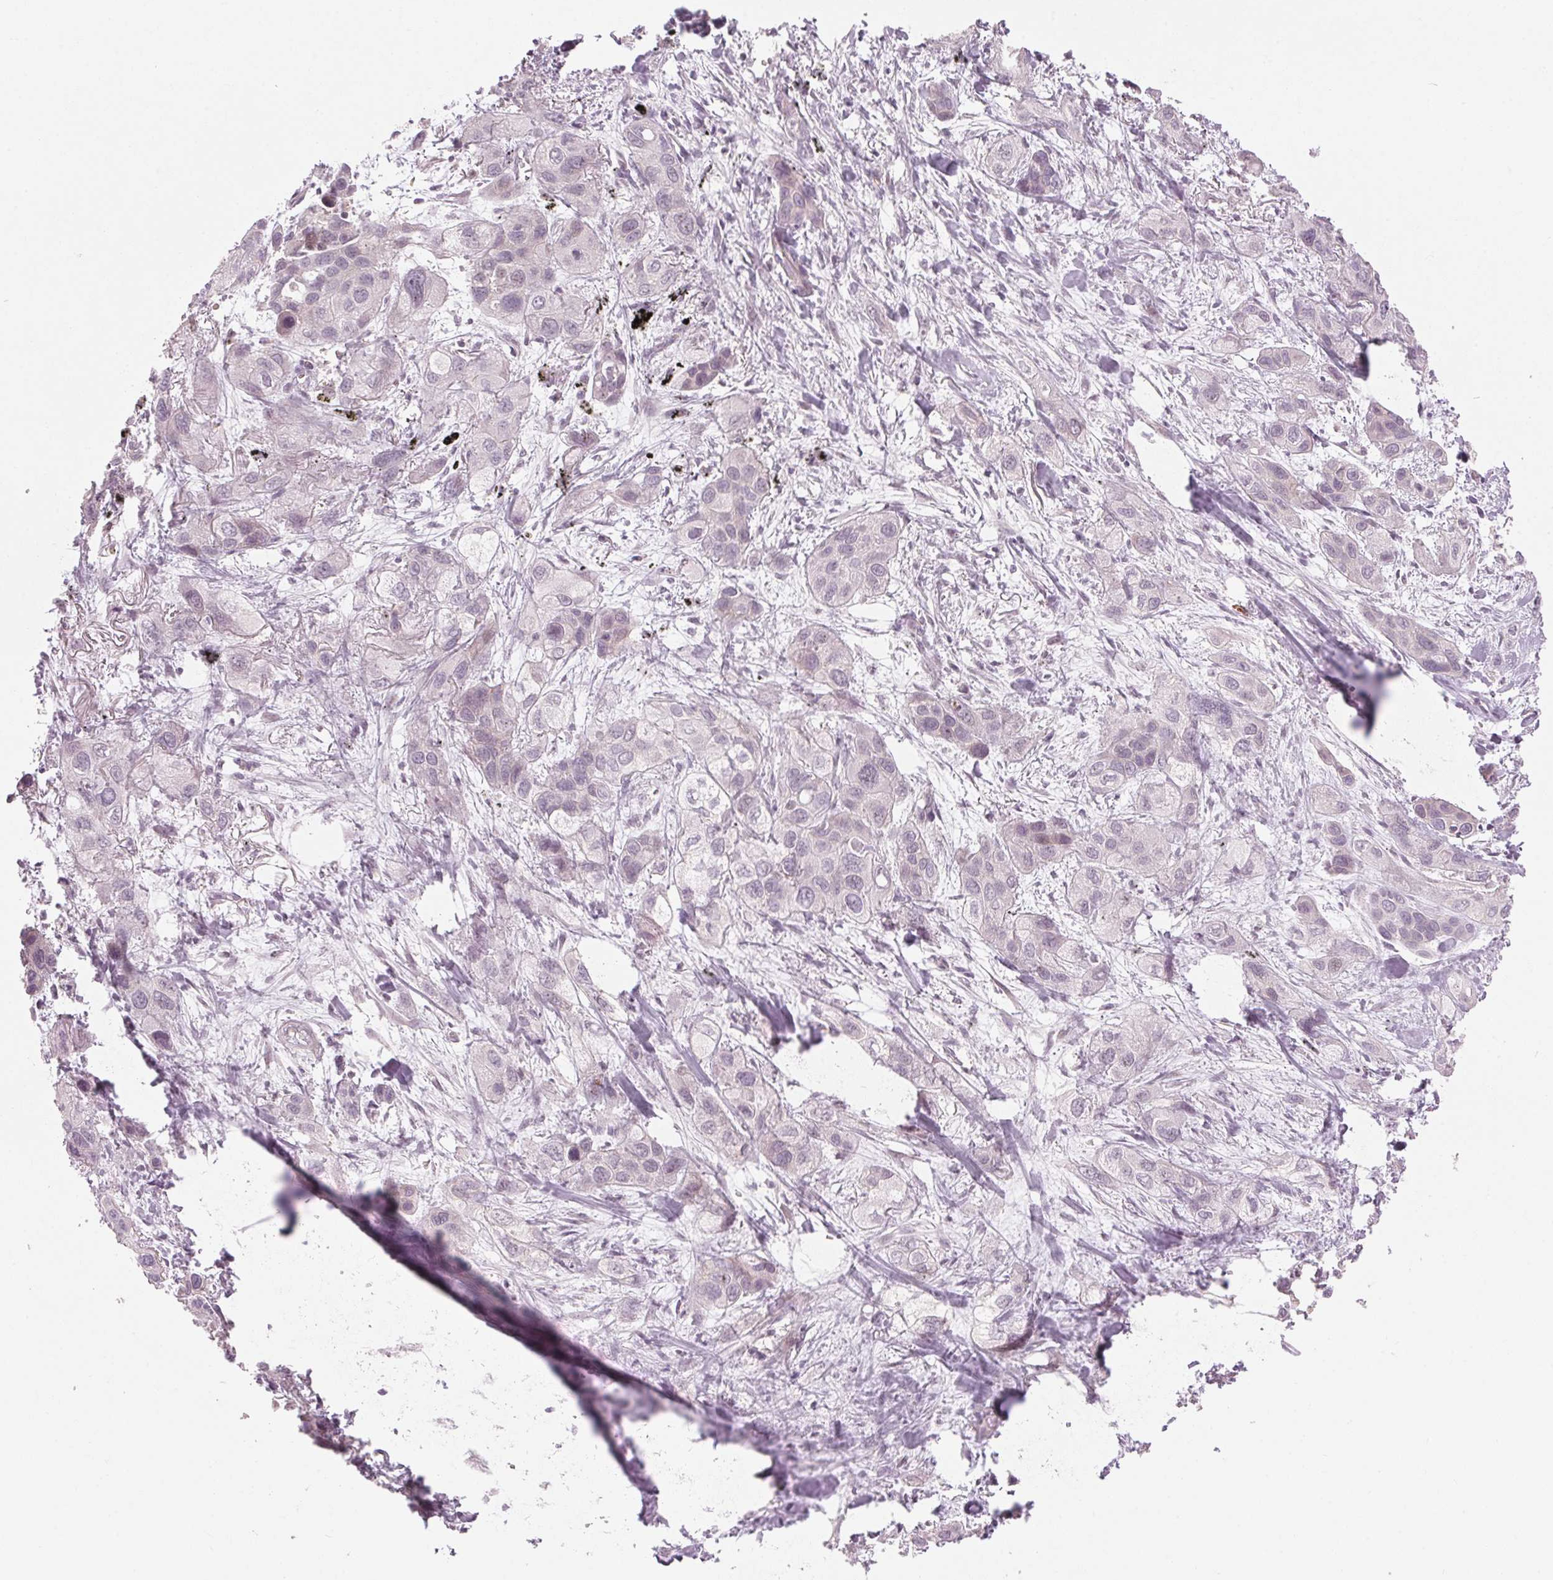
{"staining": {"intensity": "negative", "quantity": "none", "location": "none"}, "tissue": "lung cancer", "cell_type": "Tumor cells", "image_type": "cancer", "snomed": [{"axis": "morphology", "description": "Squamous cell carcinoma, NOS"}, {"axis": "morphology", "description": "Squamous cell carcinoma, metastatic, NOS"}, {"axis": "topography", "description": "Lung"}], "caption": "Immunohistochemical staining of human lung cancer demonstrates no significant expression in tumor cells. The staining is performed using DAB brown chromogen with nuclei counter-stained in using hematoxylin.", "gene": "TMED6", "patient": {"sex": "male", "age": 59}}